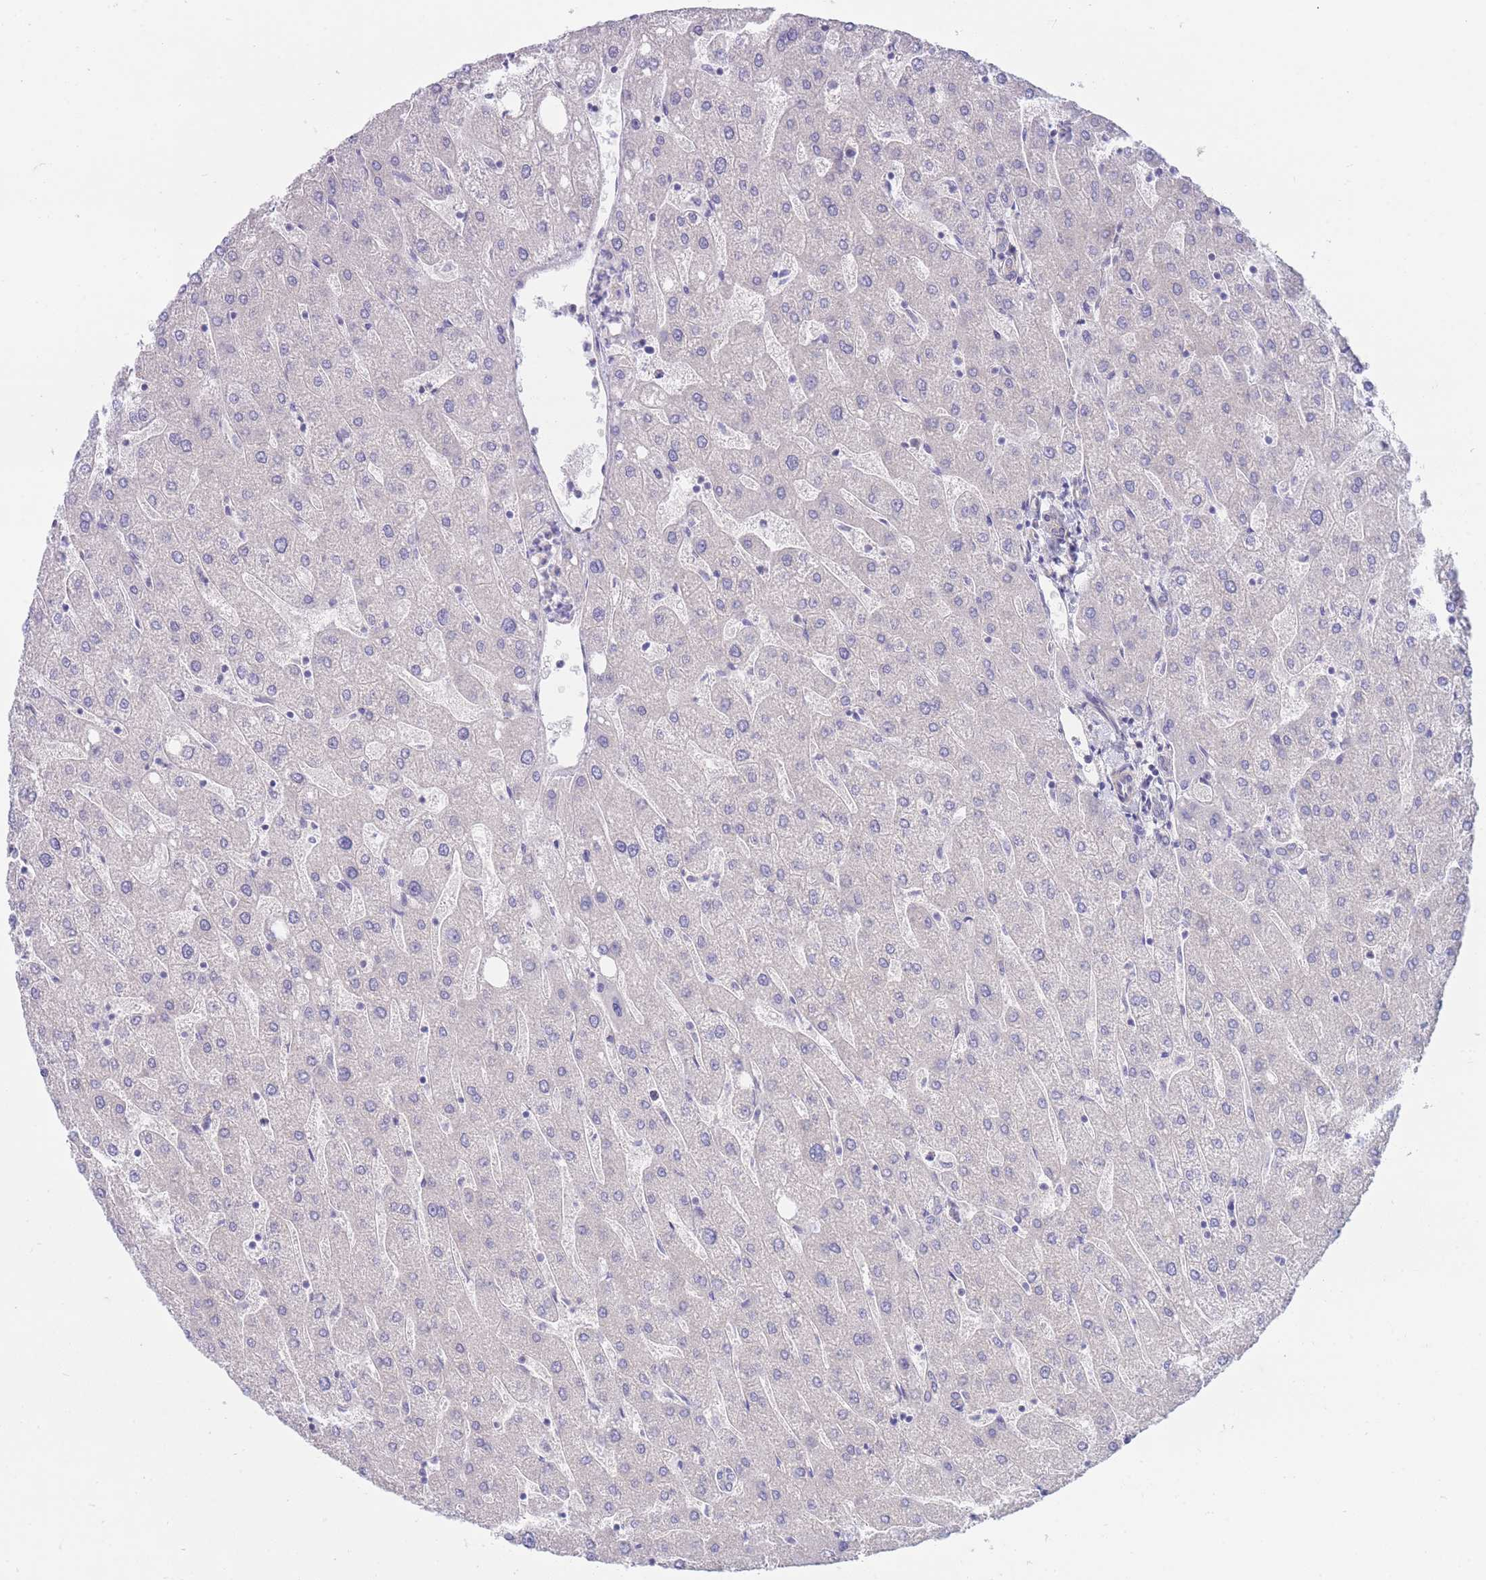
{"staining": {"intensity": "negative", "quantity": "none", "location": "none"}, "tissue": "liver", "cell_type": "Cholangiocytes", "image_type": "normal", "snomed": [{"axis": "morphology", "description": "Normal tissue, NOS"}, {"axis": "topography", "description": "Liver"}], "caption": "Immunohistochemical staining of unremarkable human liver demonstrates no significant positivity in cholangiocytes.", "gene": "SUGT1", "patient": {"sex": "male", "age": 67}}